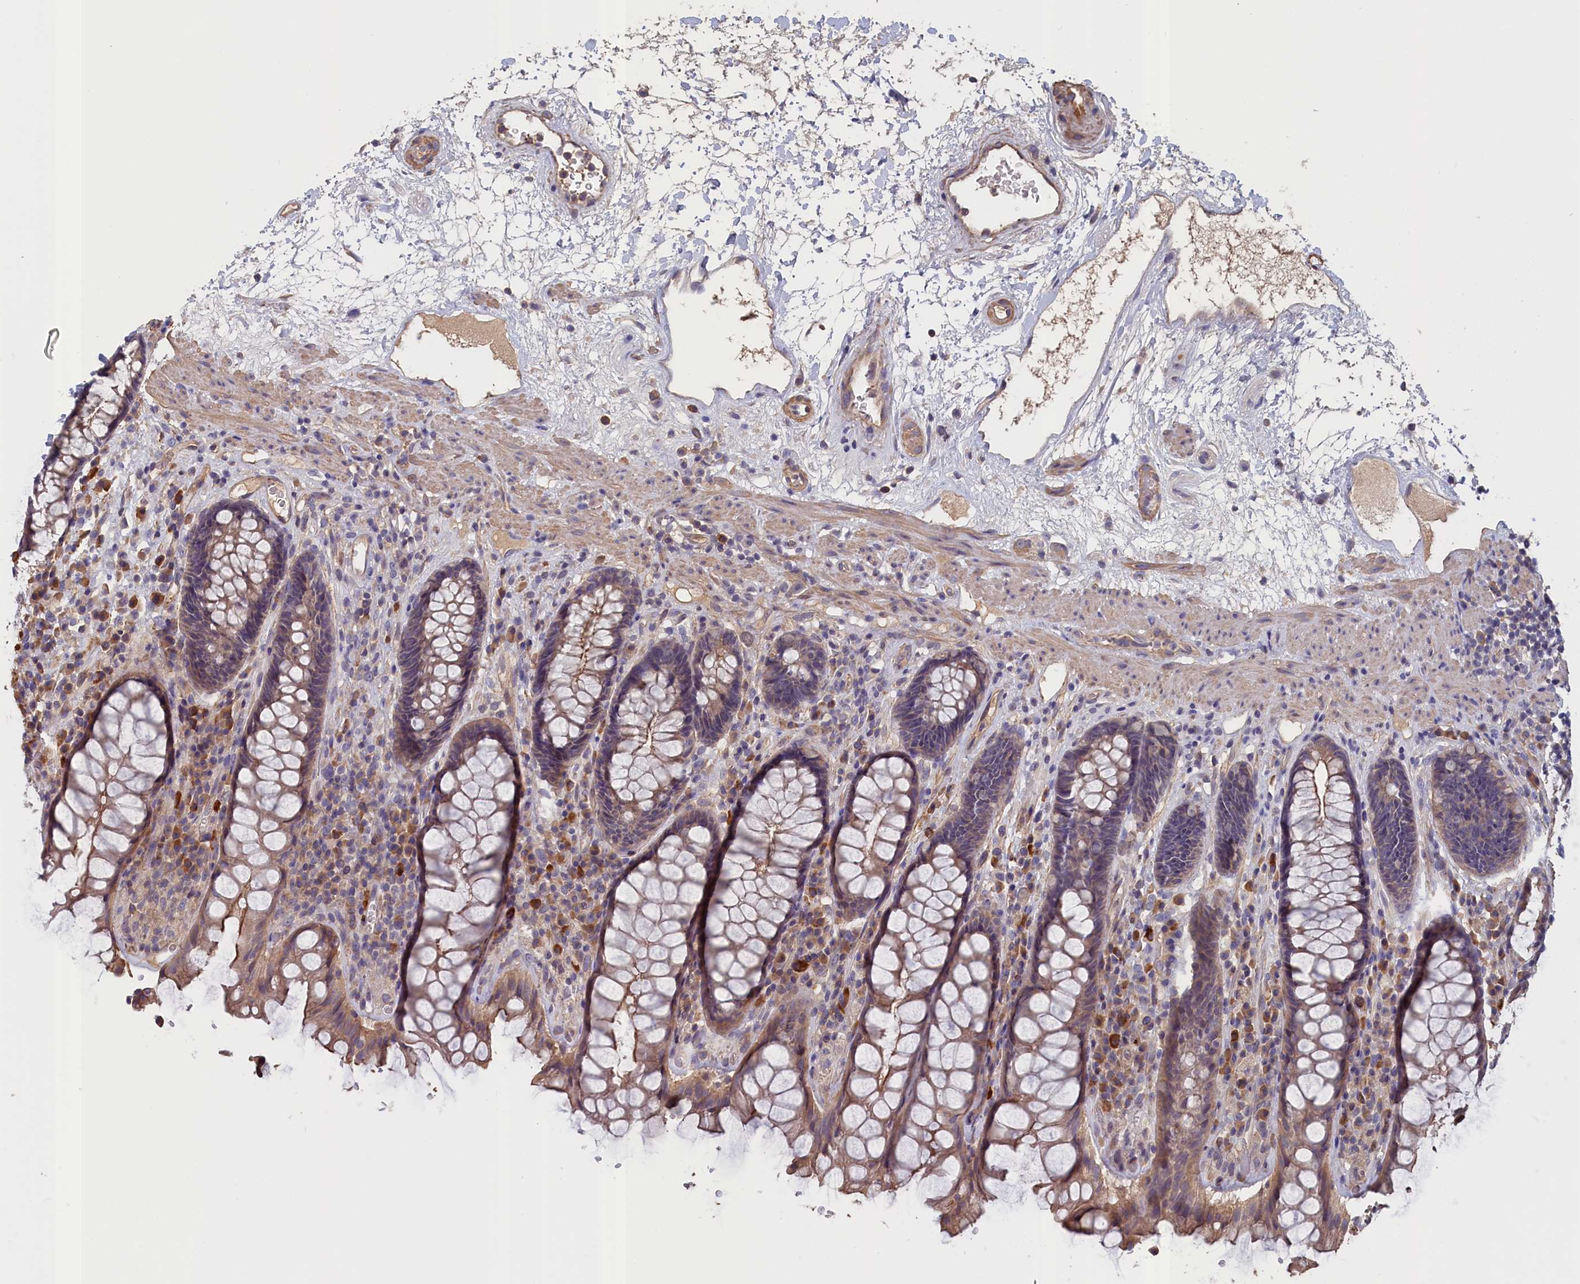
{"staining": {"intensity": "moderate", "quantity": "25%-75%", "location": "cytoplasmic/membranous"}, "tissue": "rectum", "cell_type": "Glandular cells", "image_type": "normal", "snomed": [{"axis": "morphology", "description": "Normal tissue, NOS"}, {"axis": "topography", "description": "Rectum"}], "caption": "Glandular cells demonstrate medium levels of moderate cytoplasmic/membranous staining in about 25%-75% of cells in benign human rectum.", "gene": "ANKRD2", "patient": {"sex": "male", "age": 64}}